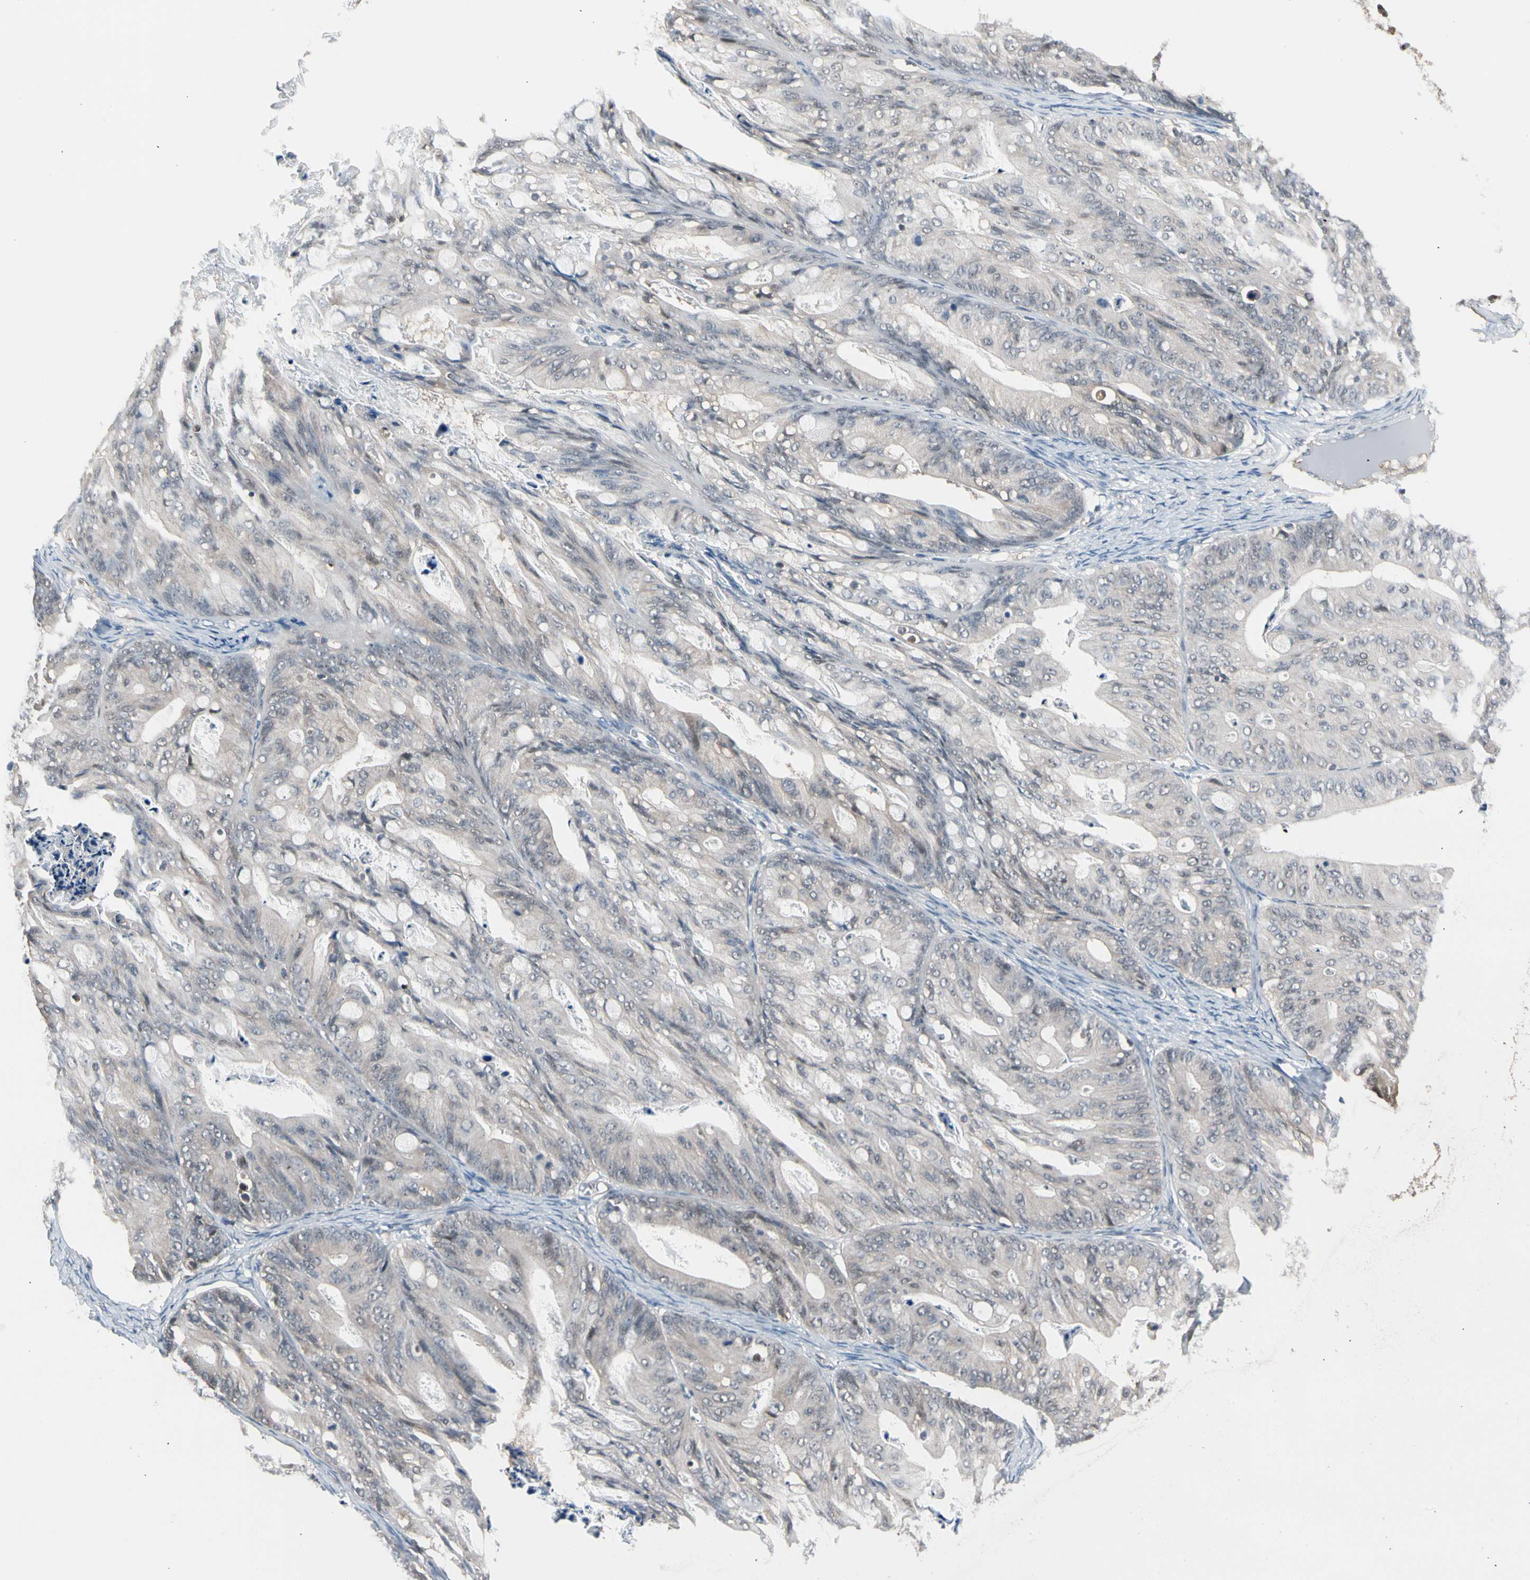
{"staining": {"intensity": "weak", "quantity": "<25%", "location": "cytoplasmic/membranous"}, "tissue": "ovarian cancer", "cell_type": "Tumor cells", "image_type": "cancer", "snomed": [{"axis": "morphology", "description": "Cystadenocarcinoma, mucinous, NOS"}, {"axis": "topography", "description": "Ovary"}], "caption": "Tumor cells show no significant protein positivity in ovarian cancer.", "gene": "PSMA2", "patient": {"sex": "female", "age": 37}}